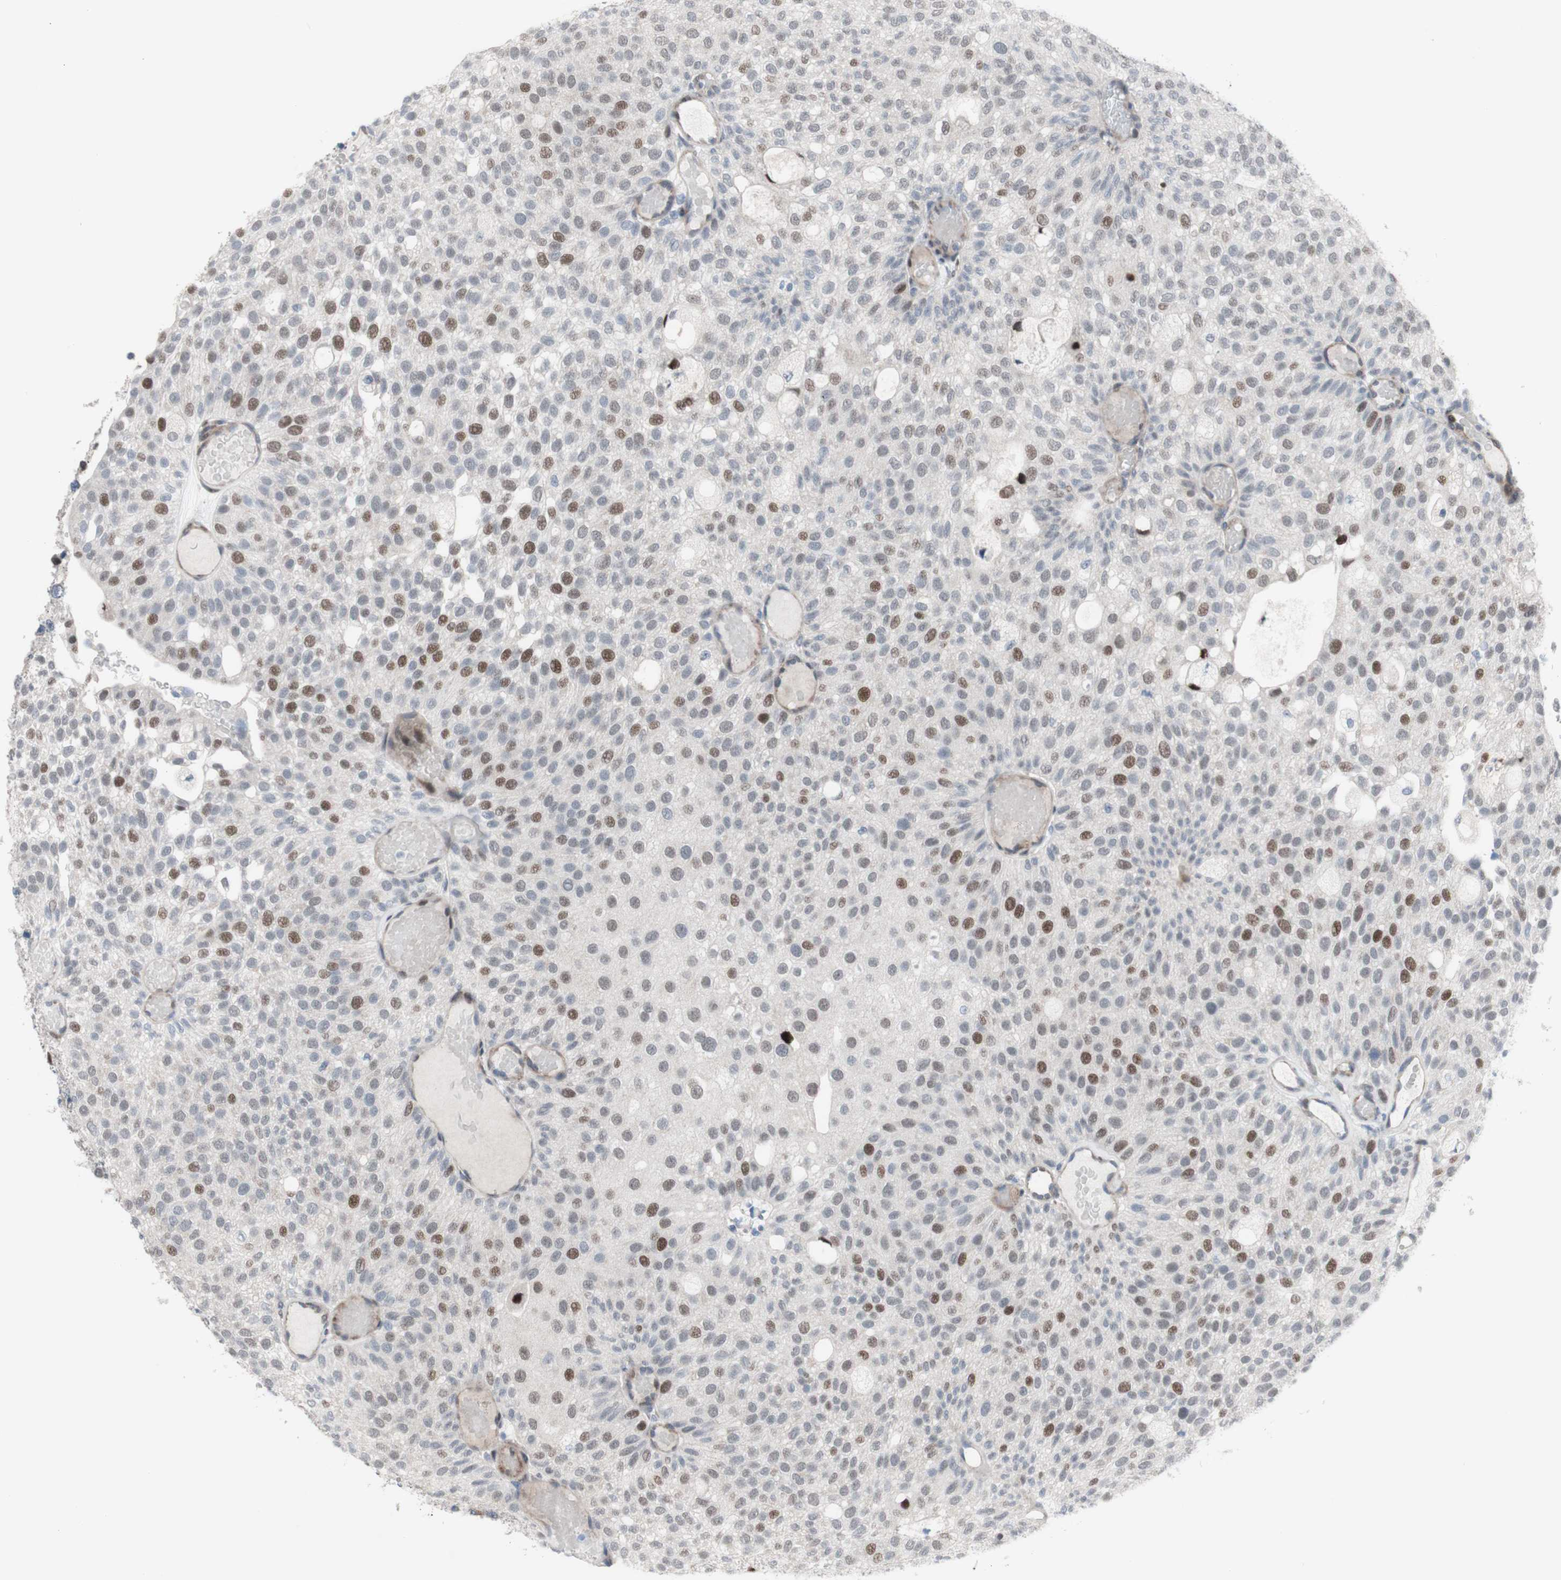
{"staining": {"intensity": "moderate", "quantity": "<25%", "location": "nuclear"}, "tissue": "urothelial cancer", "cell_type": "Tumor cells", "image_type": "cancer", "snomed": [{"axis": "morphology", "description": "Urothelial carcinoma, Low grade"}, {"axis": "topography", "description": "Urinary bladder"}], "caption": "Protein analysis of urothelial cancer tissue shows moderate nuclear positivity in about <25% of tumor cells.", "gene": "PHTF2", "patient": {"sex": "male", "age": 78}}